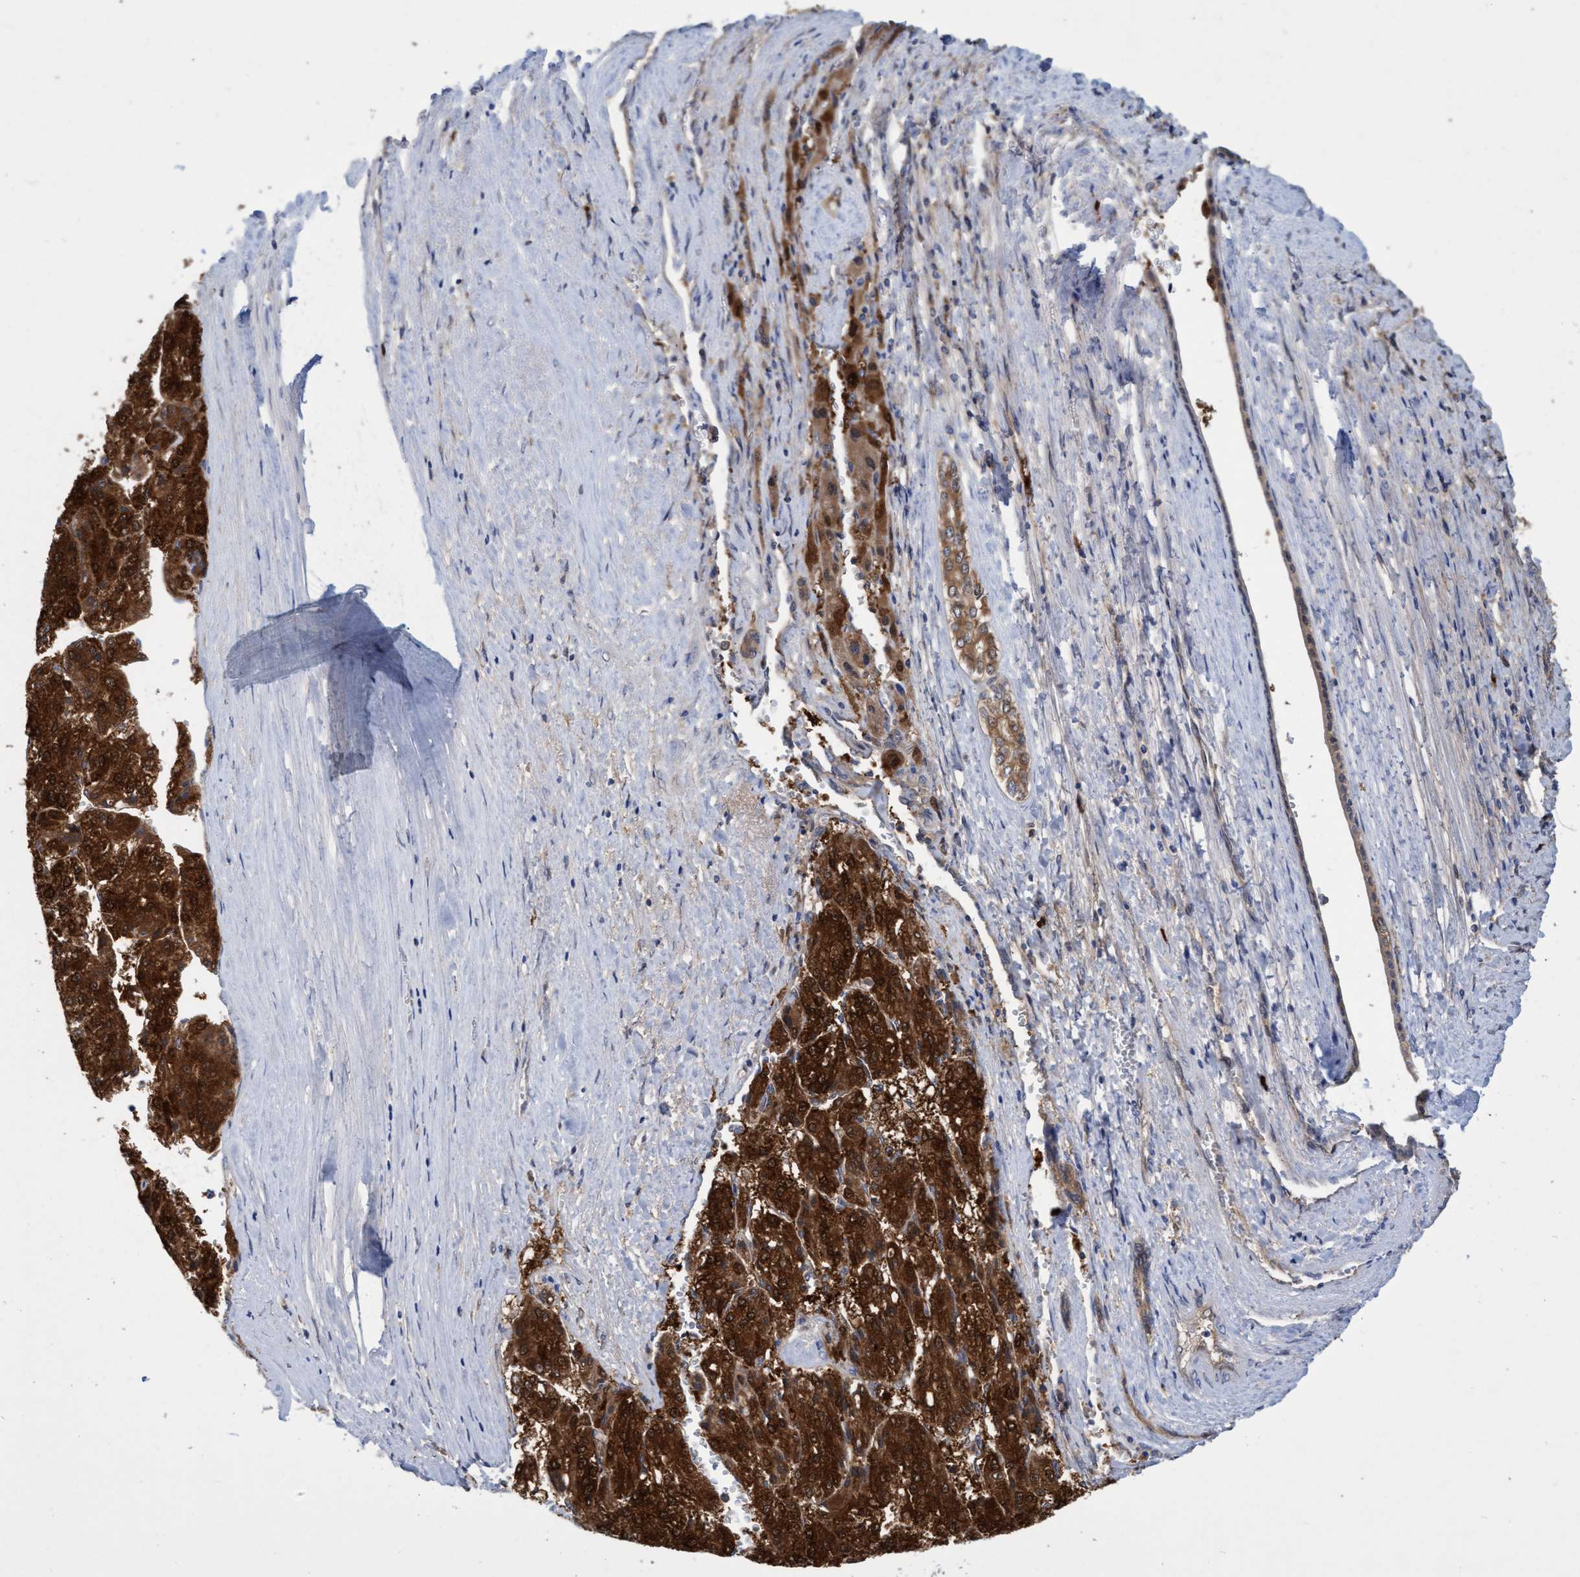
{"staining": {"intensity": "strong", "quantity": ">75%", "location": "cytoplasmic/membranous,nuclear"}, "tissue": "liver cancer", "cell_type": "Tumor cells", "image_type": "cancer", "snomed": [{"axis": "morphology", "description": "Carcinoma, Hepatocellular, NOS"}, {"axis": "topography", "description": "Liver"}], "caption": "Liver hepatocellular carcinoma stained with immunohistochemistry shows strong cytoplasmic/membranous and nuclear expression in approximately >75% of tumor cells.", "gene": "PNPO", "patient": {"sex": "female", "age": 73}}